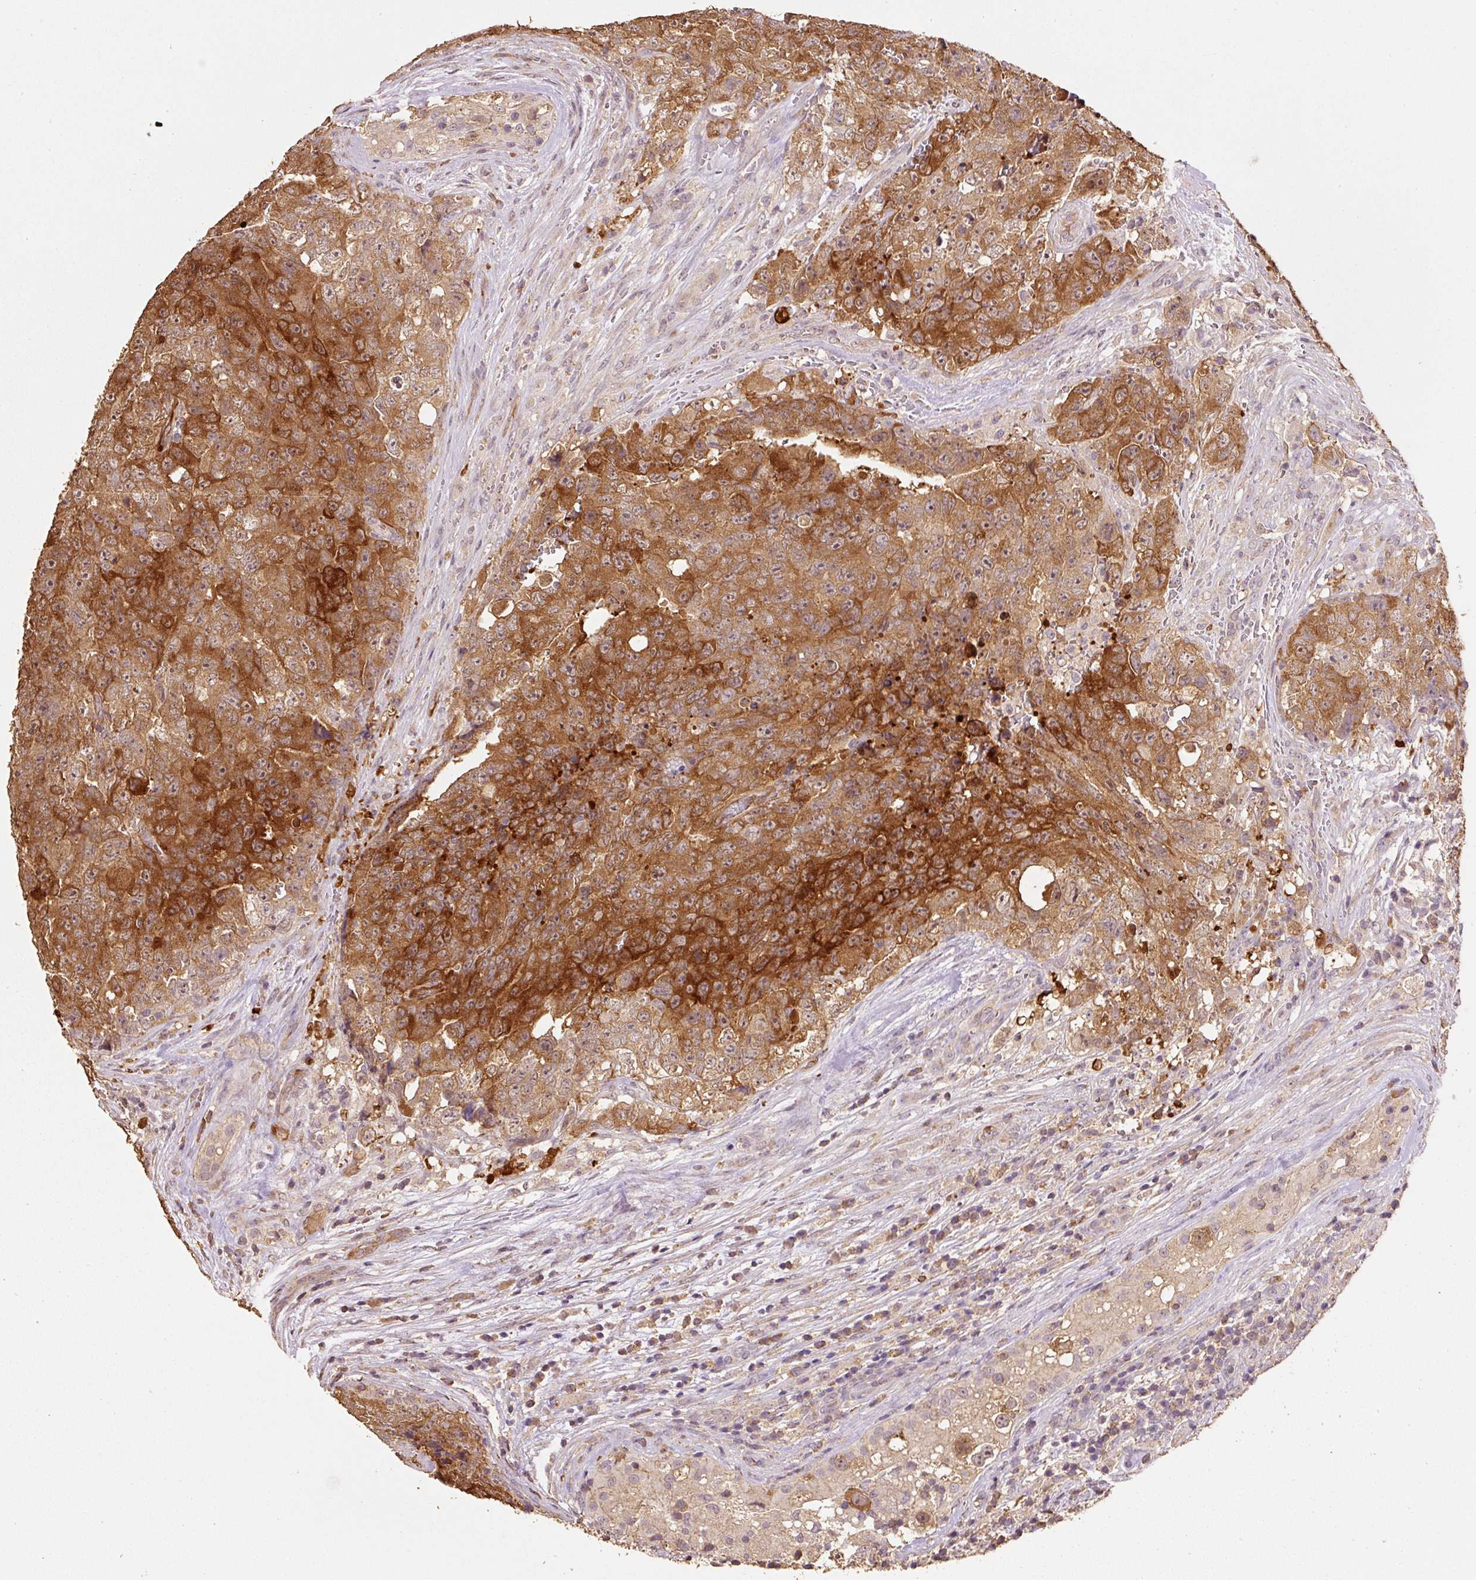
{"staining": {"intensity": "strong", "quantity": ">75%", "location": "cytoplasmic/membranous"}, "tissue": "testis cancer", "cell_type": "Tumor cells", "image_type": "cancer", "snomed": [{"axis": "morphology", "description": "Seminoma, NOS"}, {"axis": "morphology", "description": "Teratoma, malignant, NOS"}, {"axis": "topography", "description": "Testis"}], "caption": "This photomicrograph displays testis cancer stained with IHC to label a protein in brown. The cytoplasmic/membranous of tumor cells show strong positivity for the protein. Nuclei are counter-stained blue.", "gene": "HERC2", "patient": {"sex": "male", "age": 34}}